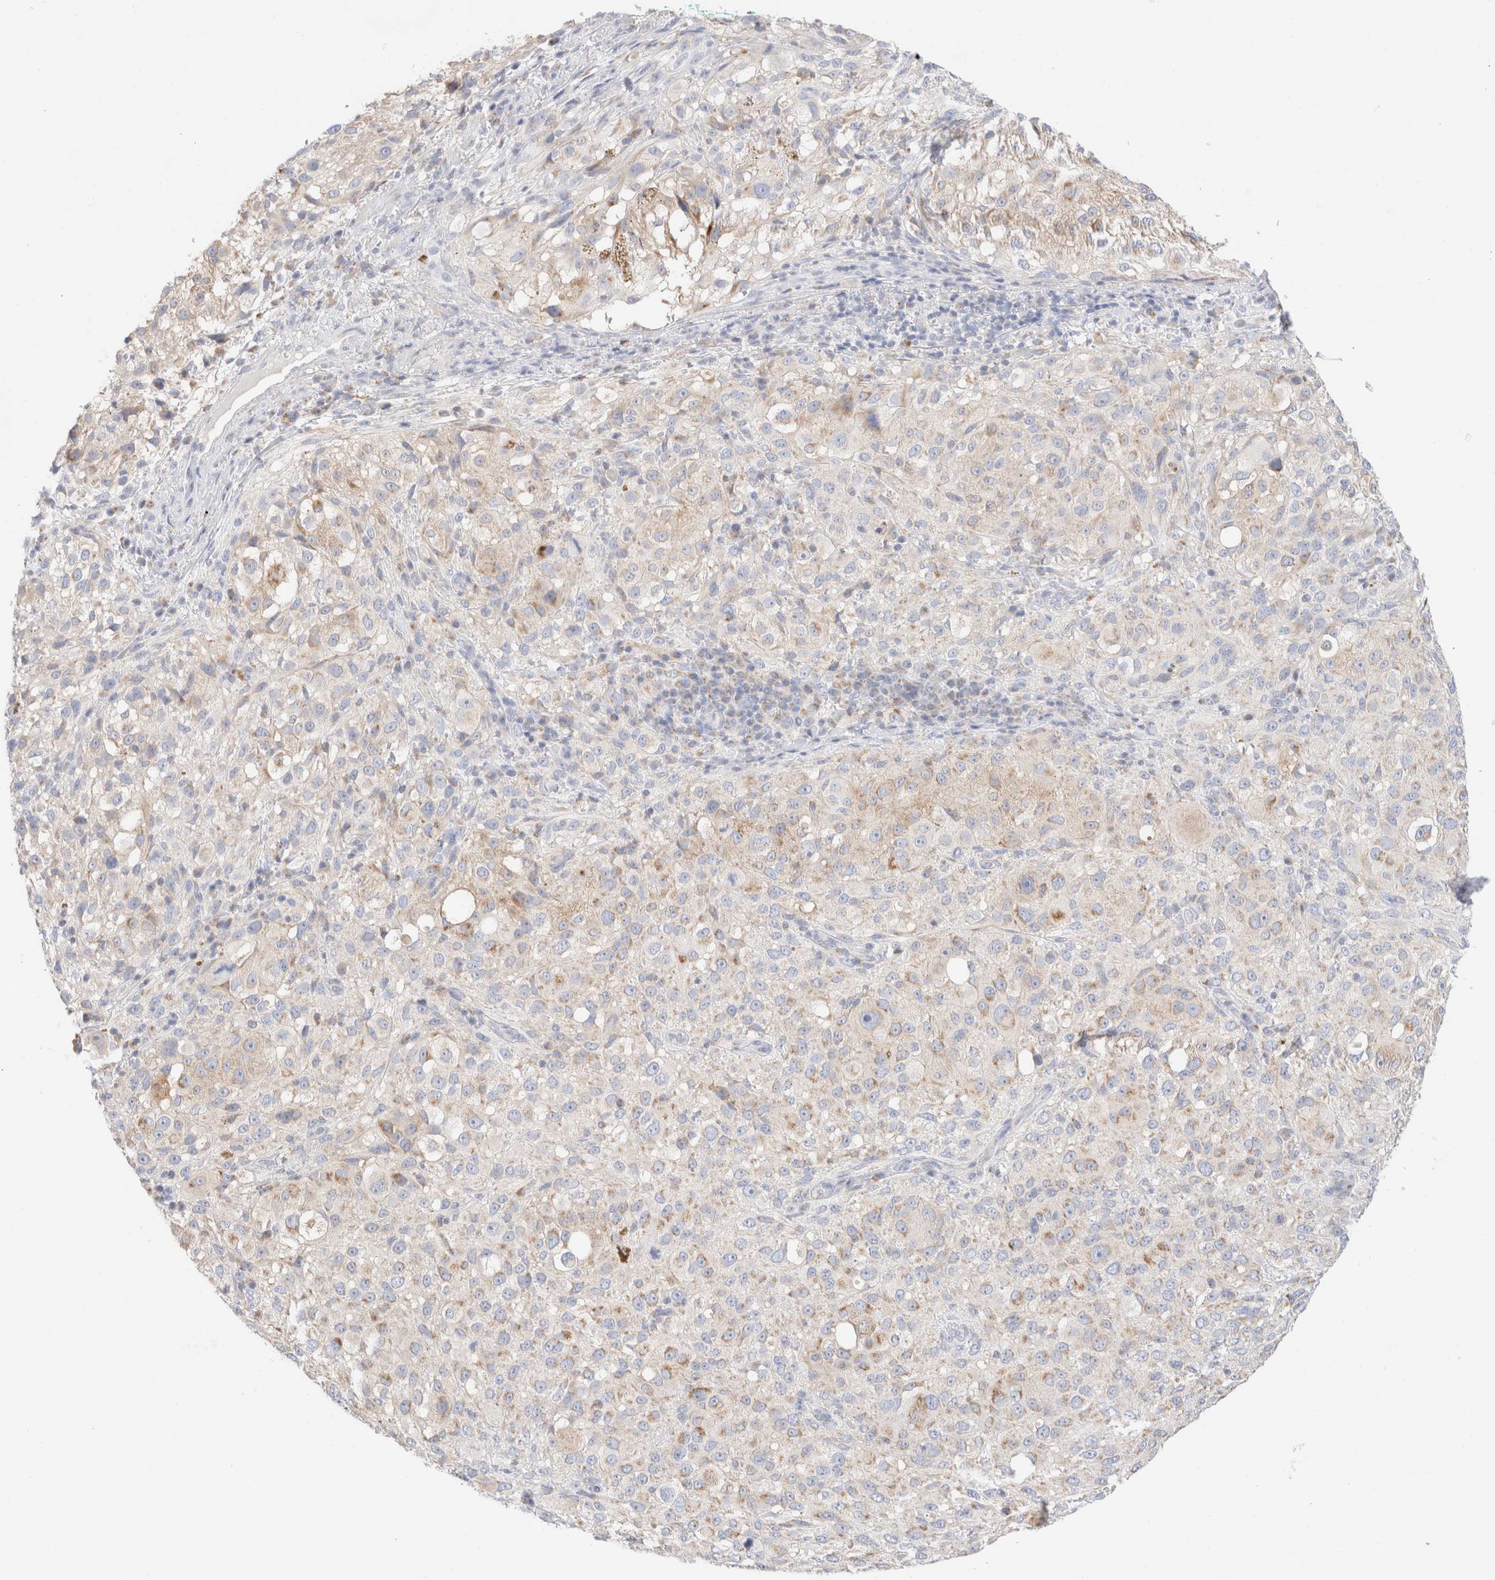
{"staining": {"intensity": "weak", "quantity": "<25%", "location": "cytoplasmic/membranous"}, "tissue": "melanoma", "cell_type": "Tumor cells", "image_type": "cancer", "snomed": [{"axis": "morphology", "description": "Necrosis, NOS"}, {"axis": "morphology", "description": "Malignant melanoma, NOS"}, {"axis": "topography", "description": "Skin"}], "caption": "An immunohistochemistry (IHC) micrograph of malignant melanoma is shown. There is no staining in tumor cells of malignant melanoma.", "gene": "ATP6V1C1", "patient": {"sex": "female", "age": 87}}